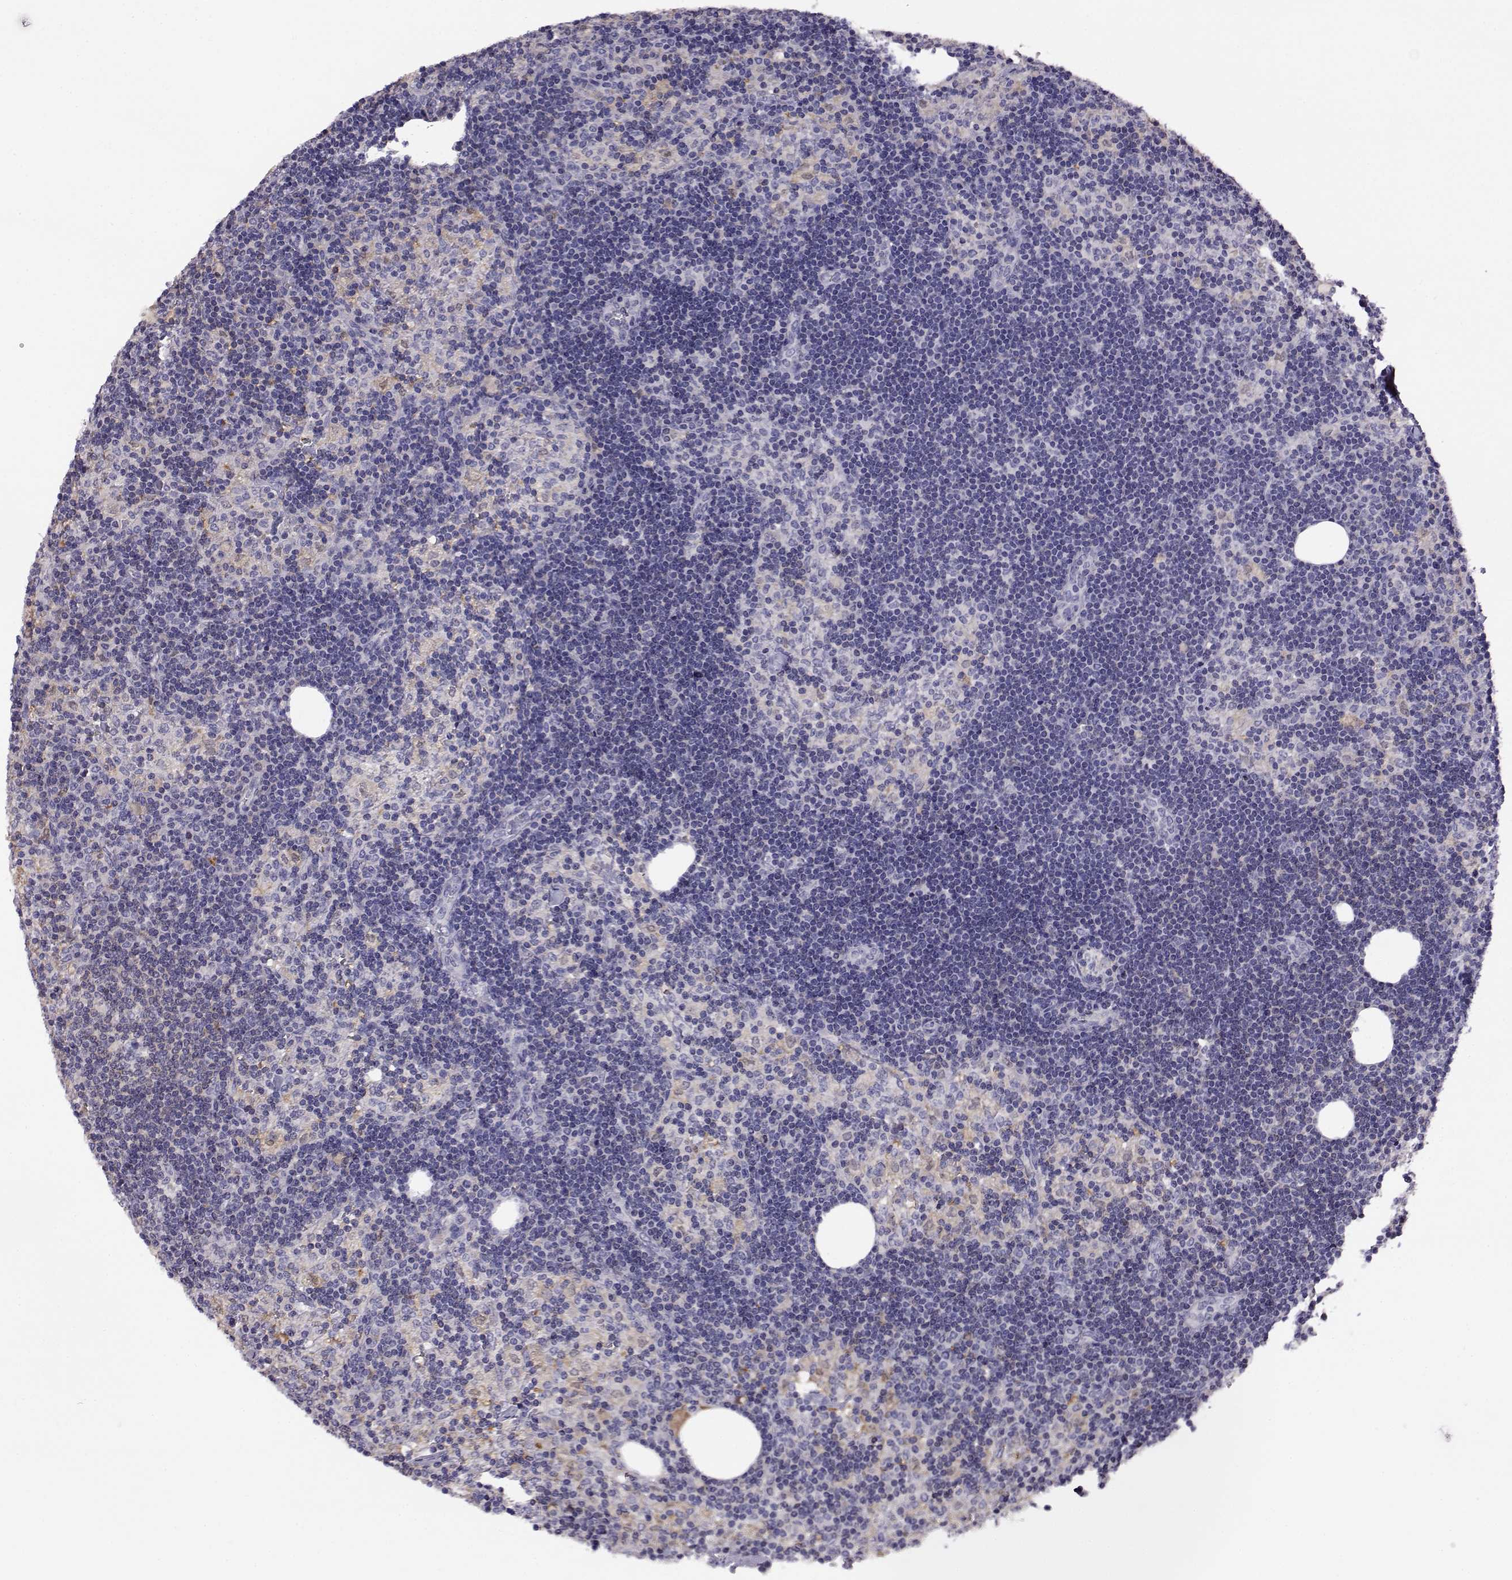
{"staining": {"intensity": "weak", "quantity": "<25%", "location": "cytoplasmic/membranous"}, "tissue": "lymph node", "cell_type": "Germinal center cells", "image_type": "normal", "snomed": [{"axis": "morphology", "description": "Normal tissue, NOS"}, {"axis": "topography", "description": "Lymph node"}], "caption": "Immunohistochemistry micrograph of unremarkable human lymph node stained for a protein (brown), which demonstrates no staining in germinal center cells.", "gene": "AKR1B1", "patient": {"sex": "female", "age": 52}}